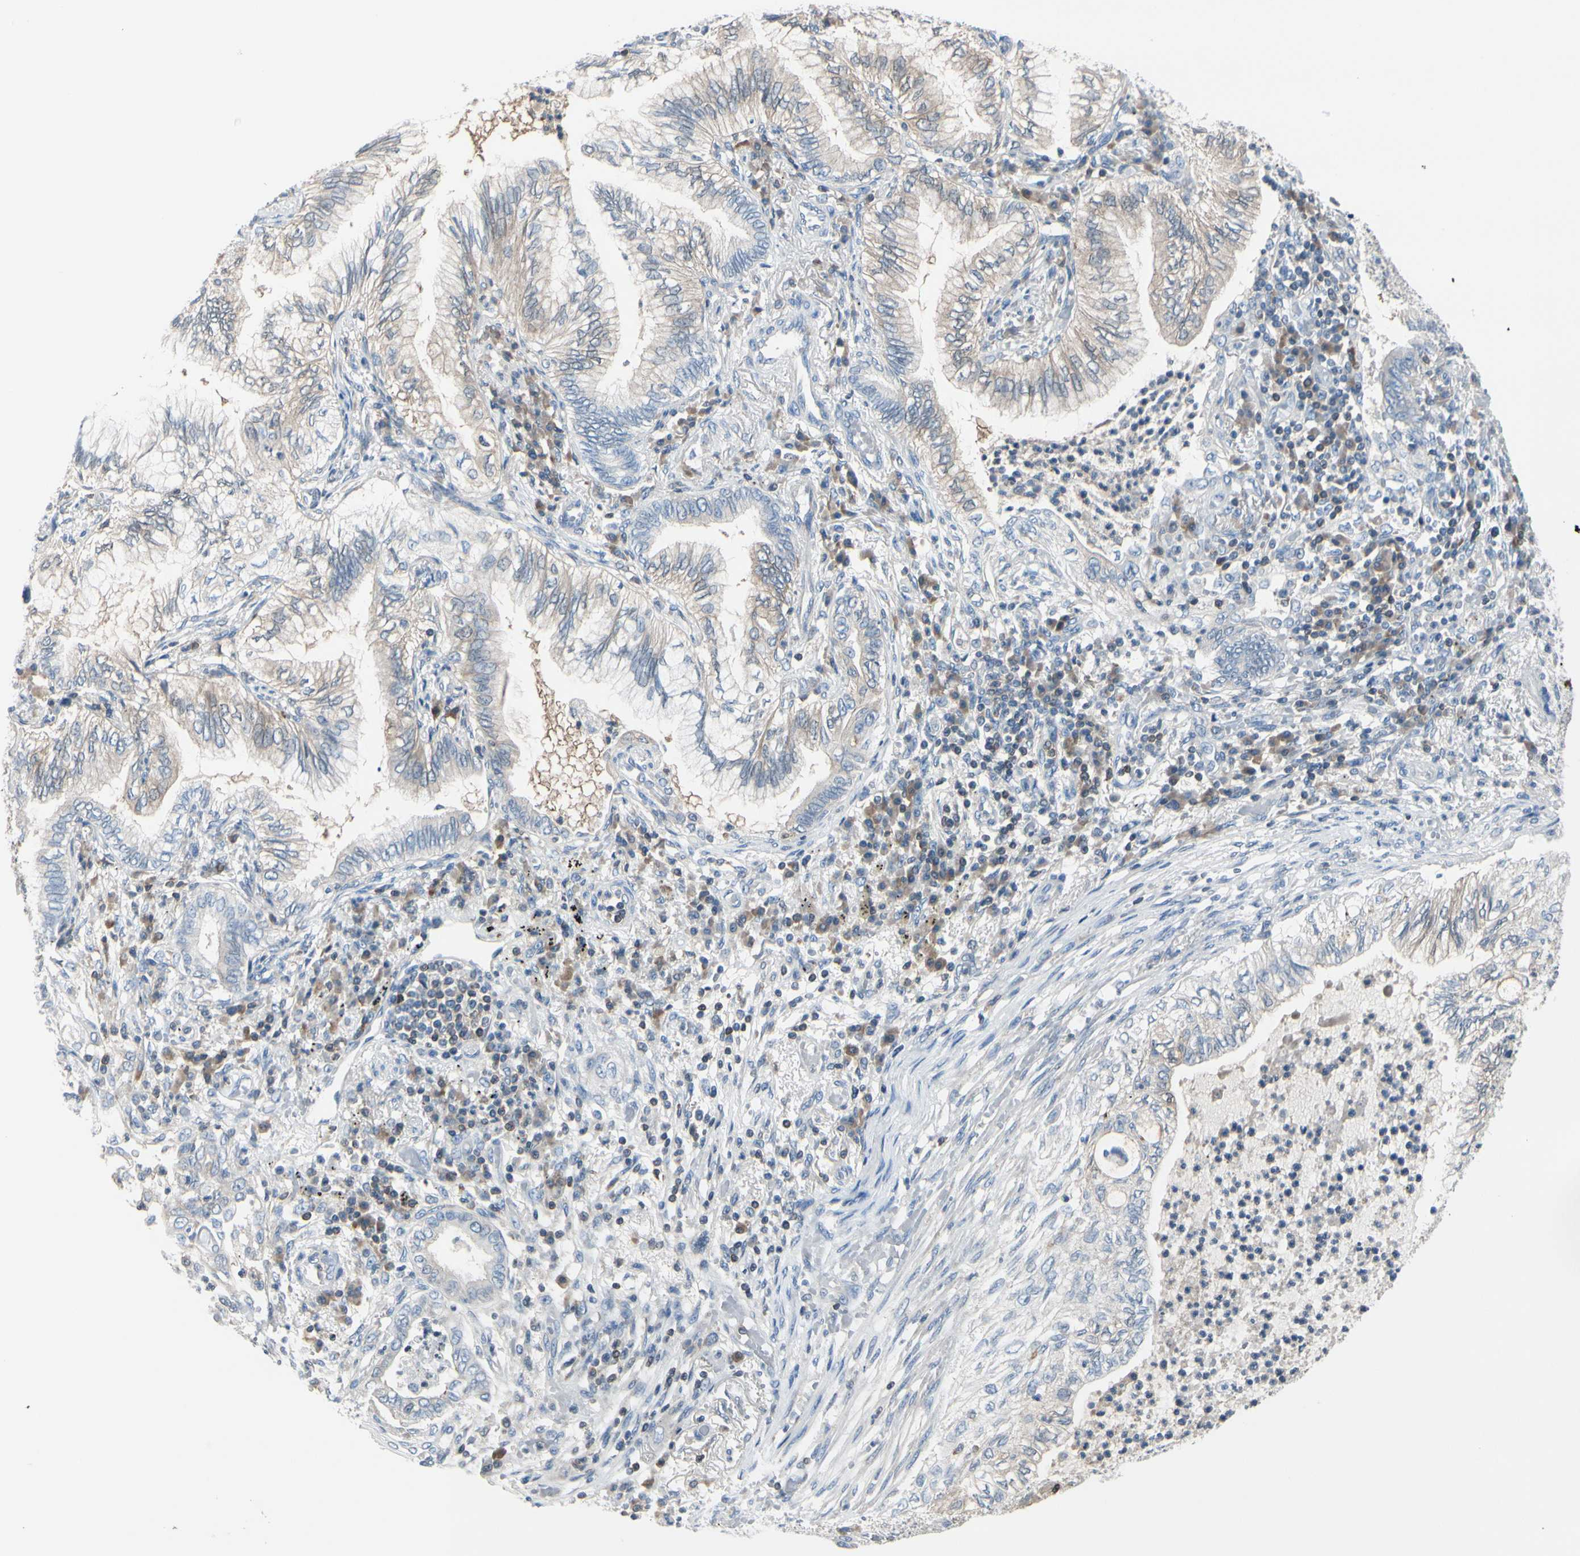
{"staining": {"intensity": "weak", "quantity": "25%-75%", "location": "cytoplasmic/membranous"}, "tissue": "lung cancer", "cell_type": "Tumor cells", "image_type": "cancer", "snomed": [{"axis": "morphology", "description": "Normal tissue, NOS"}, {"axis": "morphology", "description": "Adenocarcinoma, NOS"}, {"axis": "topography", "description": "Bronchus"}, {"axis": "topography", "description": "Lung"}], "caption": "This is a photomicrograph of IHC staining of adenocarcinoma (lung), which shows weak positivity in the cytoplasmic/membranous of tumor cells.", "gene": "SLC9A3R1", "patient": {"sex": "female", "age": 70}}